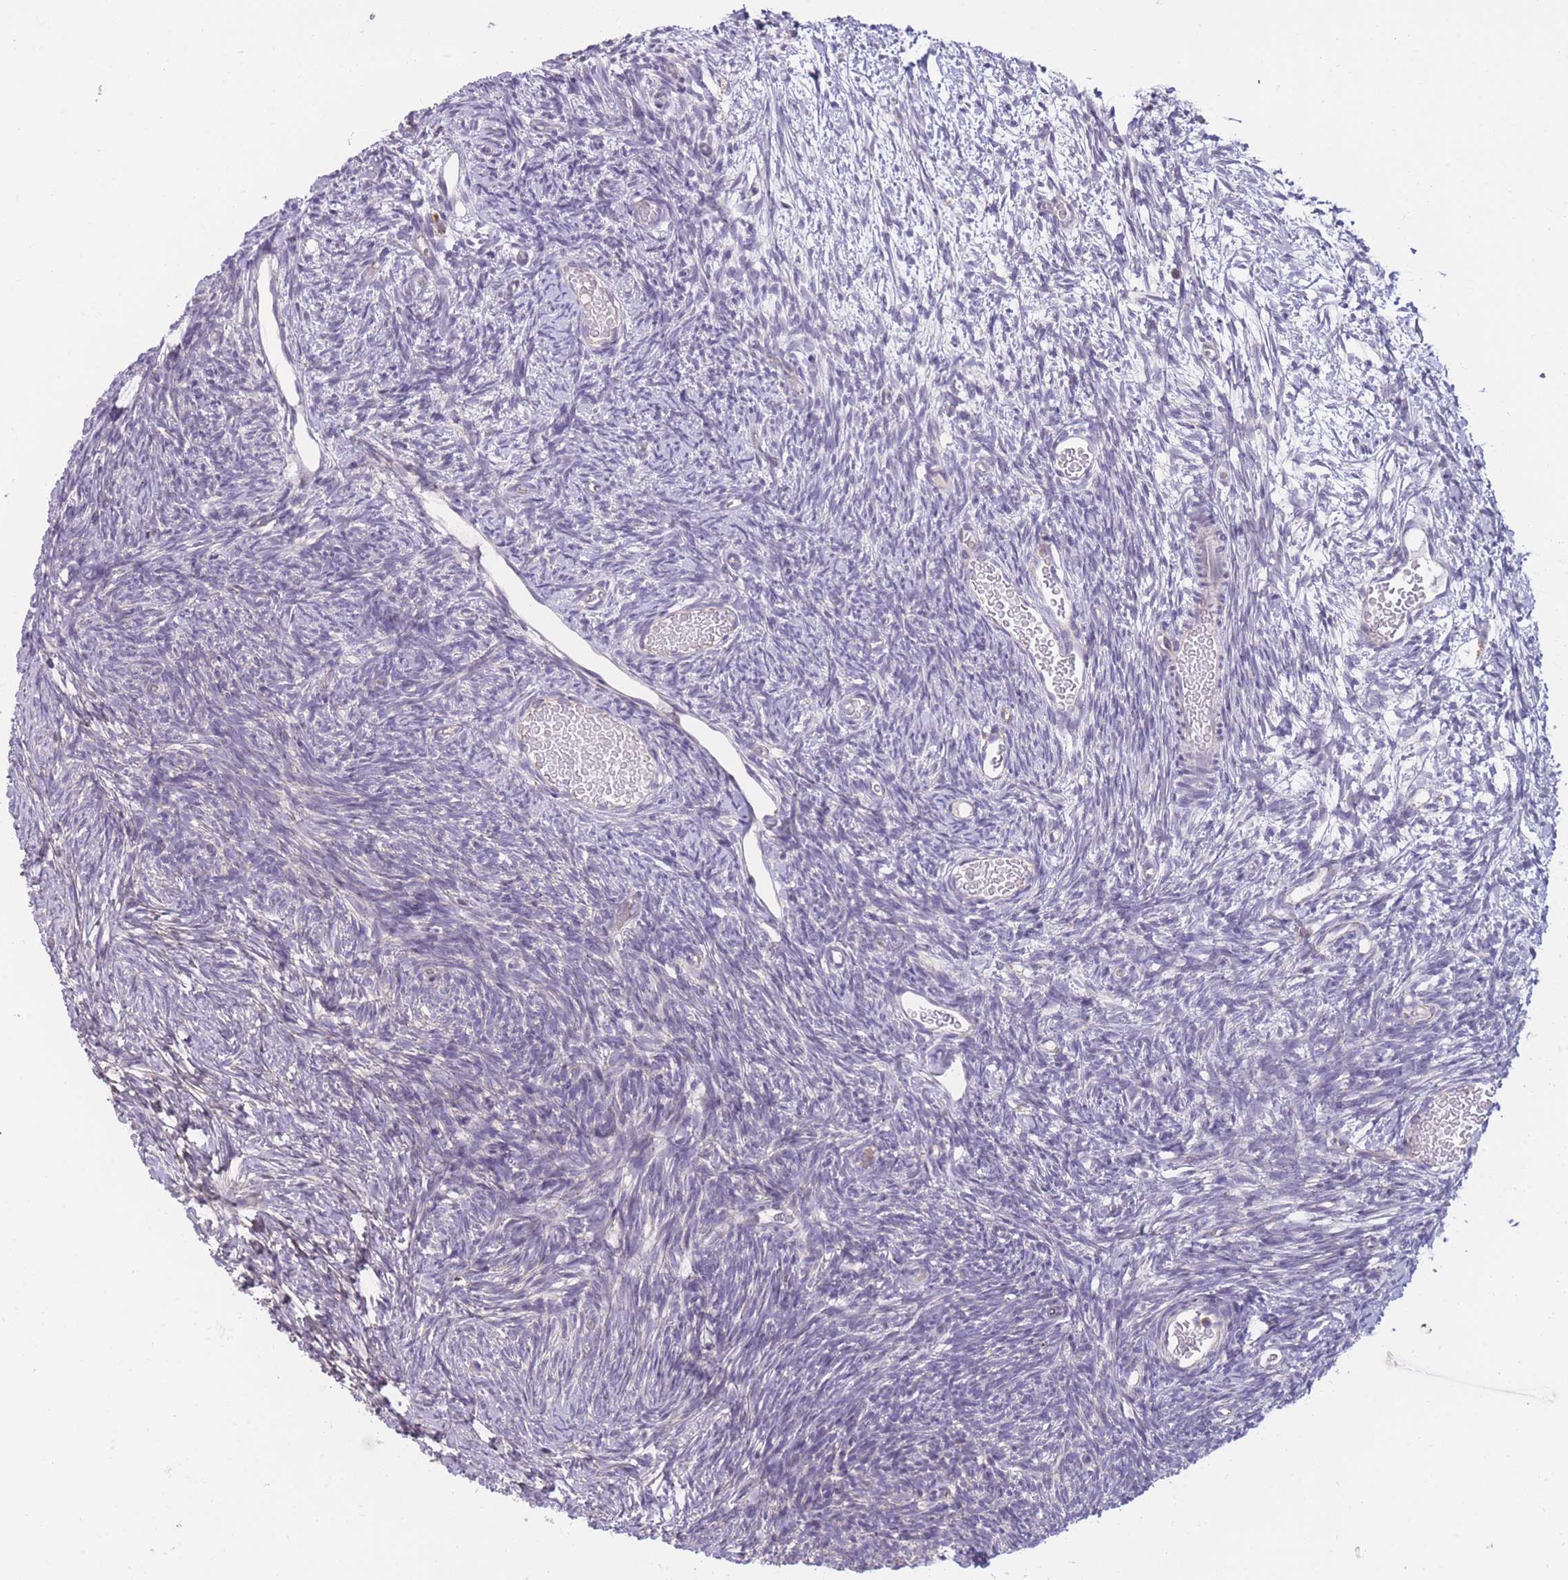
{"staining": {"intensity": "negative", "quantity": "none", "location": "none"}, "tissue": "ovary", "cell_type": "Ovarian stroma cells", "image_type": "normal", "snomed": [{"axis": "morphology", "description": "Normal tissue, NOS"}, {"axis": "topography", "description": "Ovary"}], "caption": "Immunohistochemistry of benign ovary reveals no expression in ovarian stroma cells. Nuclei are stained in blue.", "gene": "MRPS18C", "patient": {"sex": "female", "age": 39}}